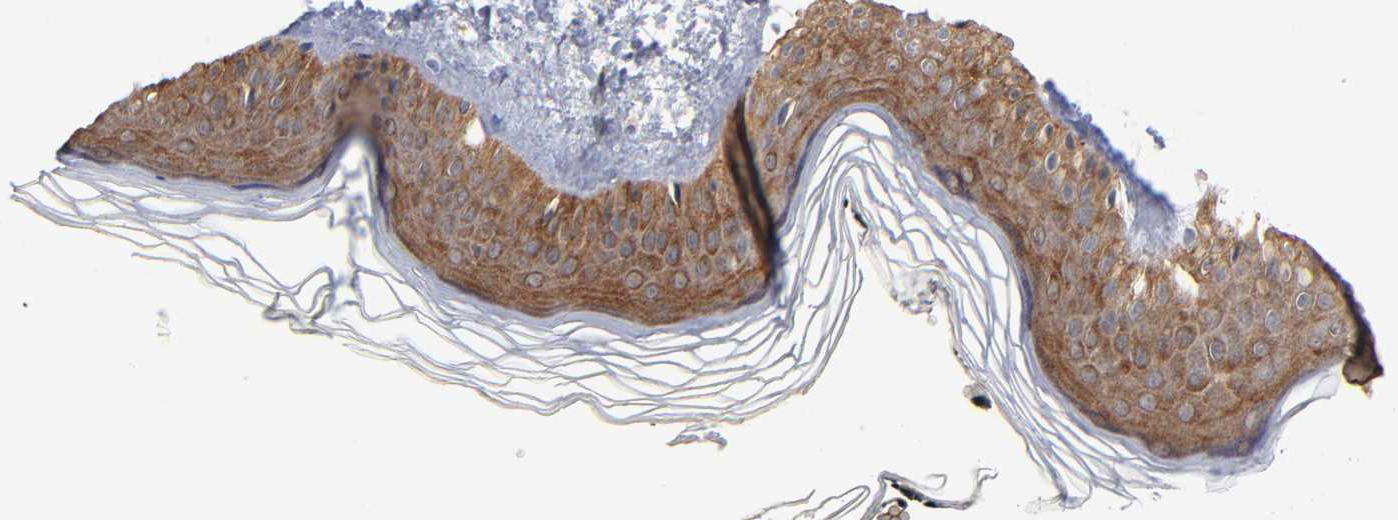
{"staining": {"intensity": "moderate", "quantity": ">75%", "location": "cytoplasmic/membranous"}, "tissue": "skin", "cell_type": "Fibroblasts", "image_type": "normal", "snomed": [{"axis": "morphology", "description": "Normal tissue, NOS"}, {"axis": "topography", "description": "Skin"}], "caption": "A histopathology image showing moderate cytoplasmic/membranous staining in about >75% of fibroblasts in unremarkable skin, as visualized by brown immunohistochemical staining.", "gene": "PDLIM2", "patient": {"sex": "female", "age": 19}}